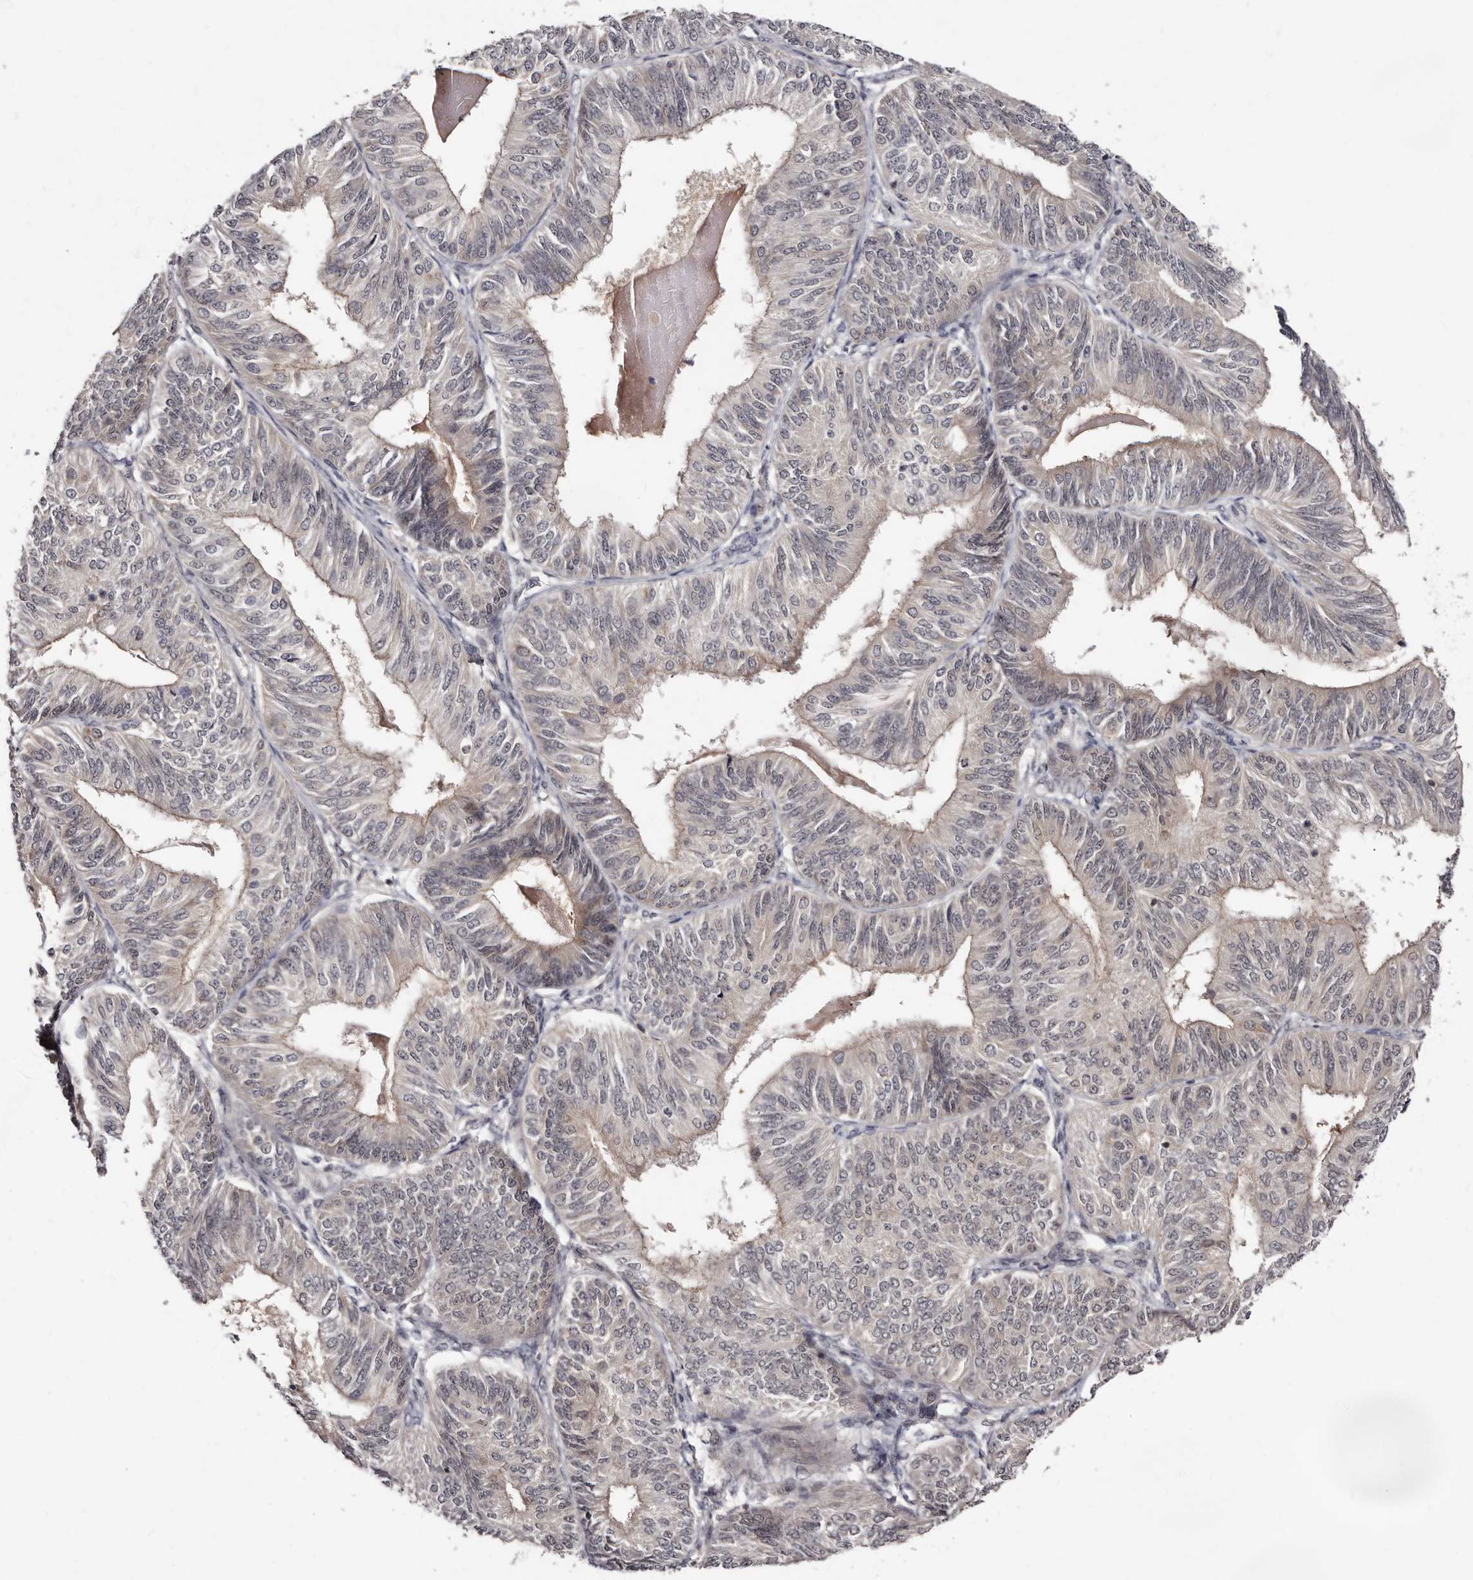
{"staining": {"intensity": "weak", "quantity": "<25%", "location": "cytoplasmic/membranous"}, "tissue": "endometrial cancer", "cell_type": "Tumor cells", "image_type": "cancer", "snomed": [{"axis": "morphology", "description": "Adenocarcinoma, NOS"}, {"axis": "topography", "description": "Endometrium"}], "caption": "Immunohistochemistry (IHC) of endometrial adenocarcinoma displays no positivity in tumor cells. The staining is performed using DAB brown chromogen with nuclei counter-stained in using hematoxylin.", "gene": "PHF20L1", "patient": {"sex": "female", "age": 58}}